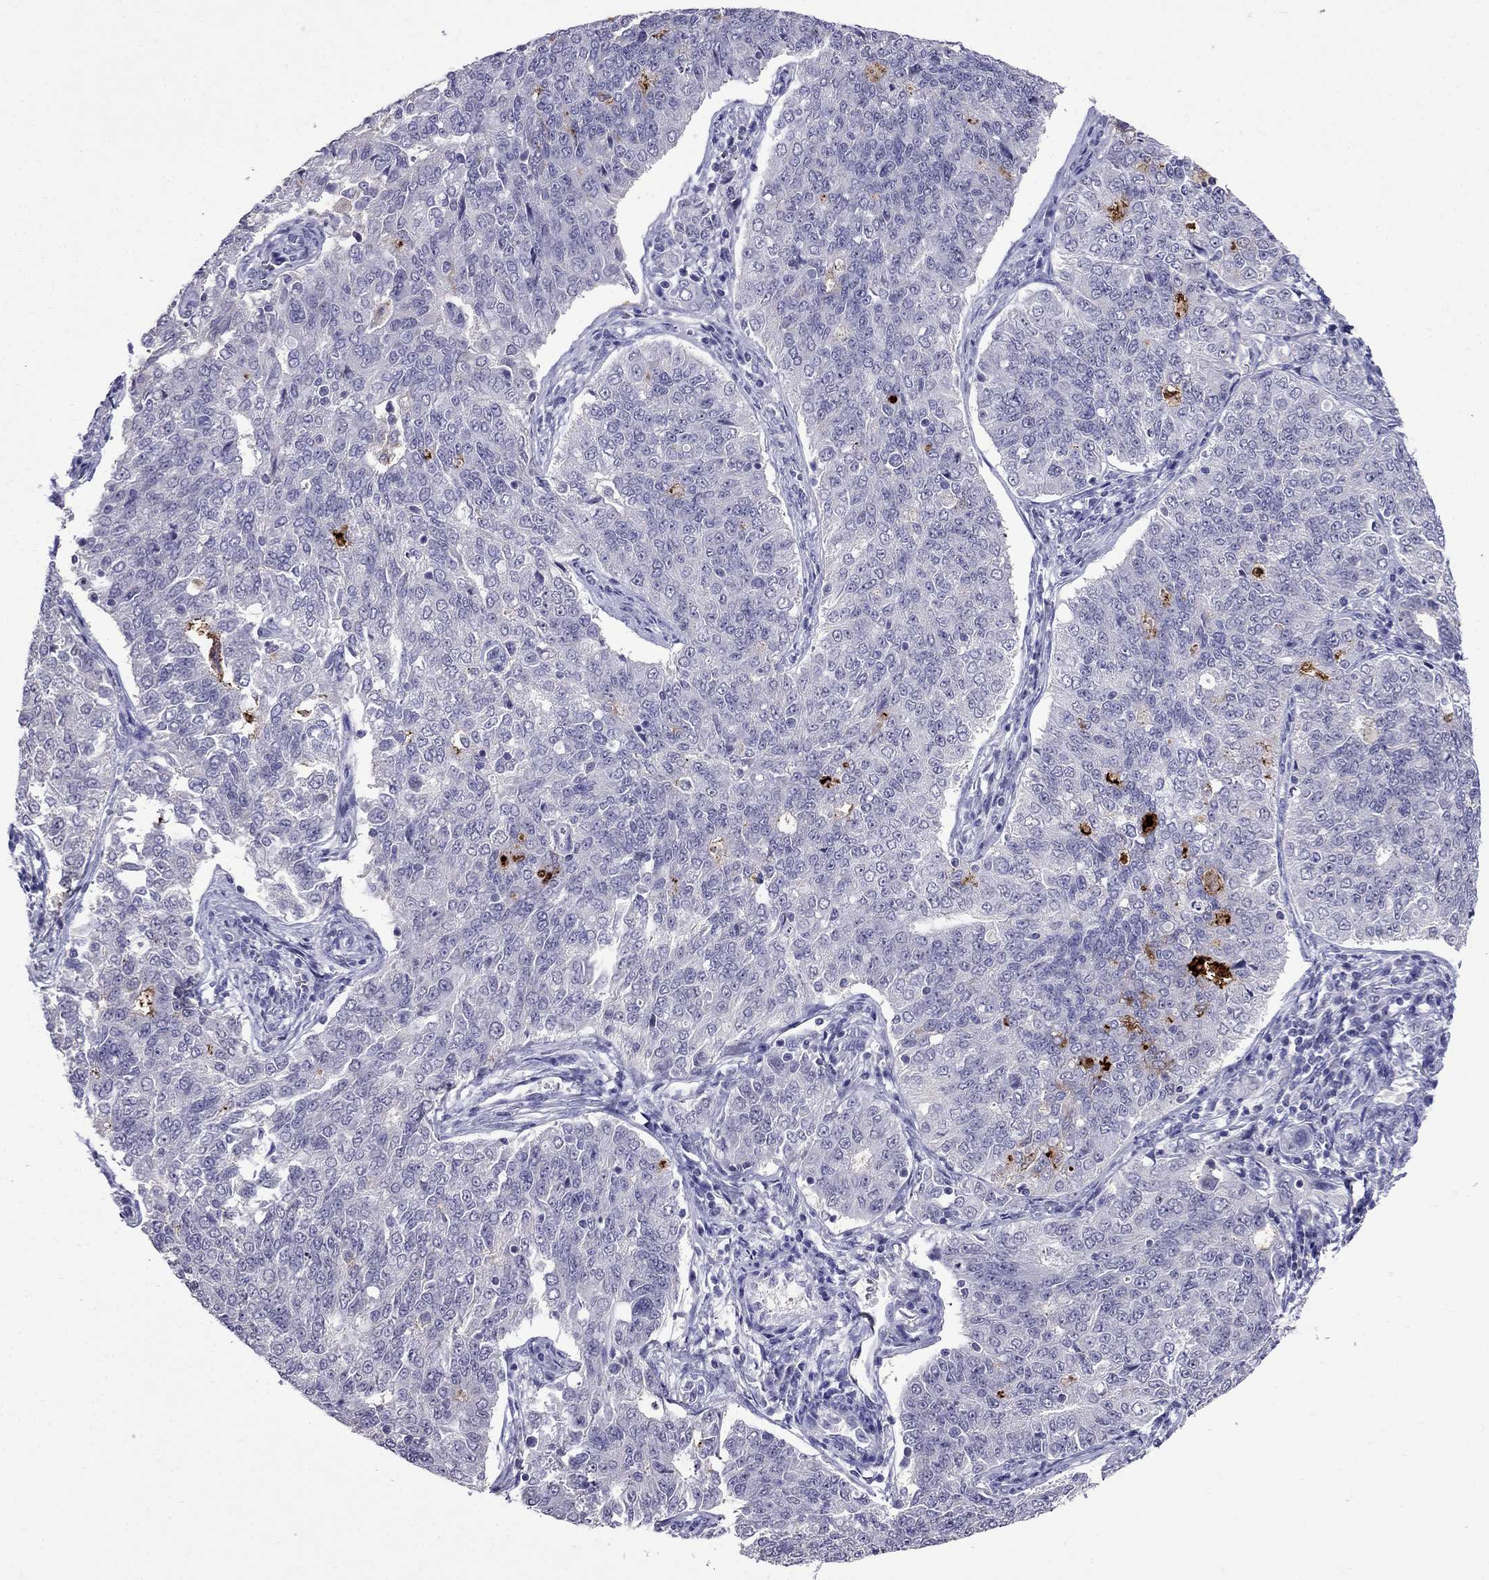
{"staining": {"intensity": "negative", "quantity": "none", "location": "none"}, "tissue": "endometrial cancer", "cell_type": "Tumor cells", "image_type": "cancer", "snomed": [{"axis": "morphology", "description": "Adenocarcinoma, NOS"}, {"axis": "topography", "description": "Endometrium"}], "caption": "Endometrial cancer was stained to show a protein in brown. There is no significant expression in tumor cells. (DAB IHC, high magnification).", "gene": "OLFM4", "patient": {"sex": "female", "age": 43}}